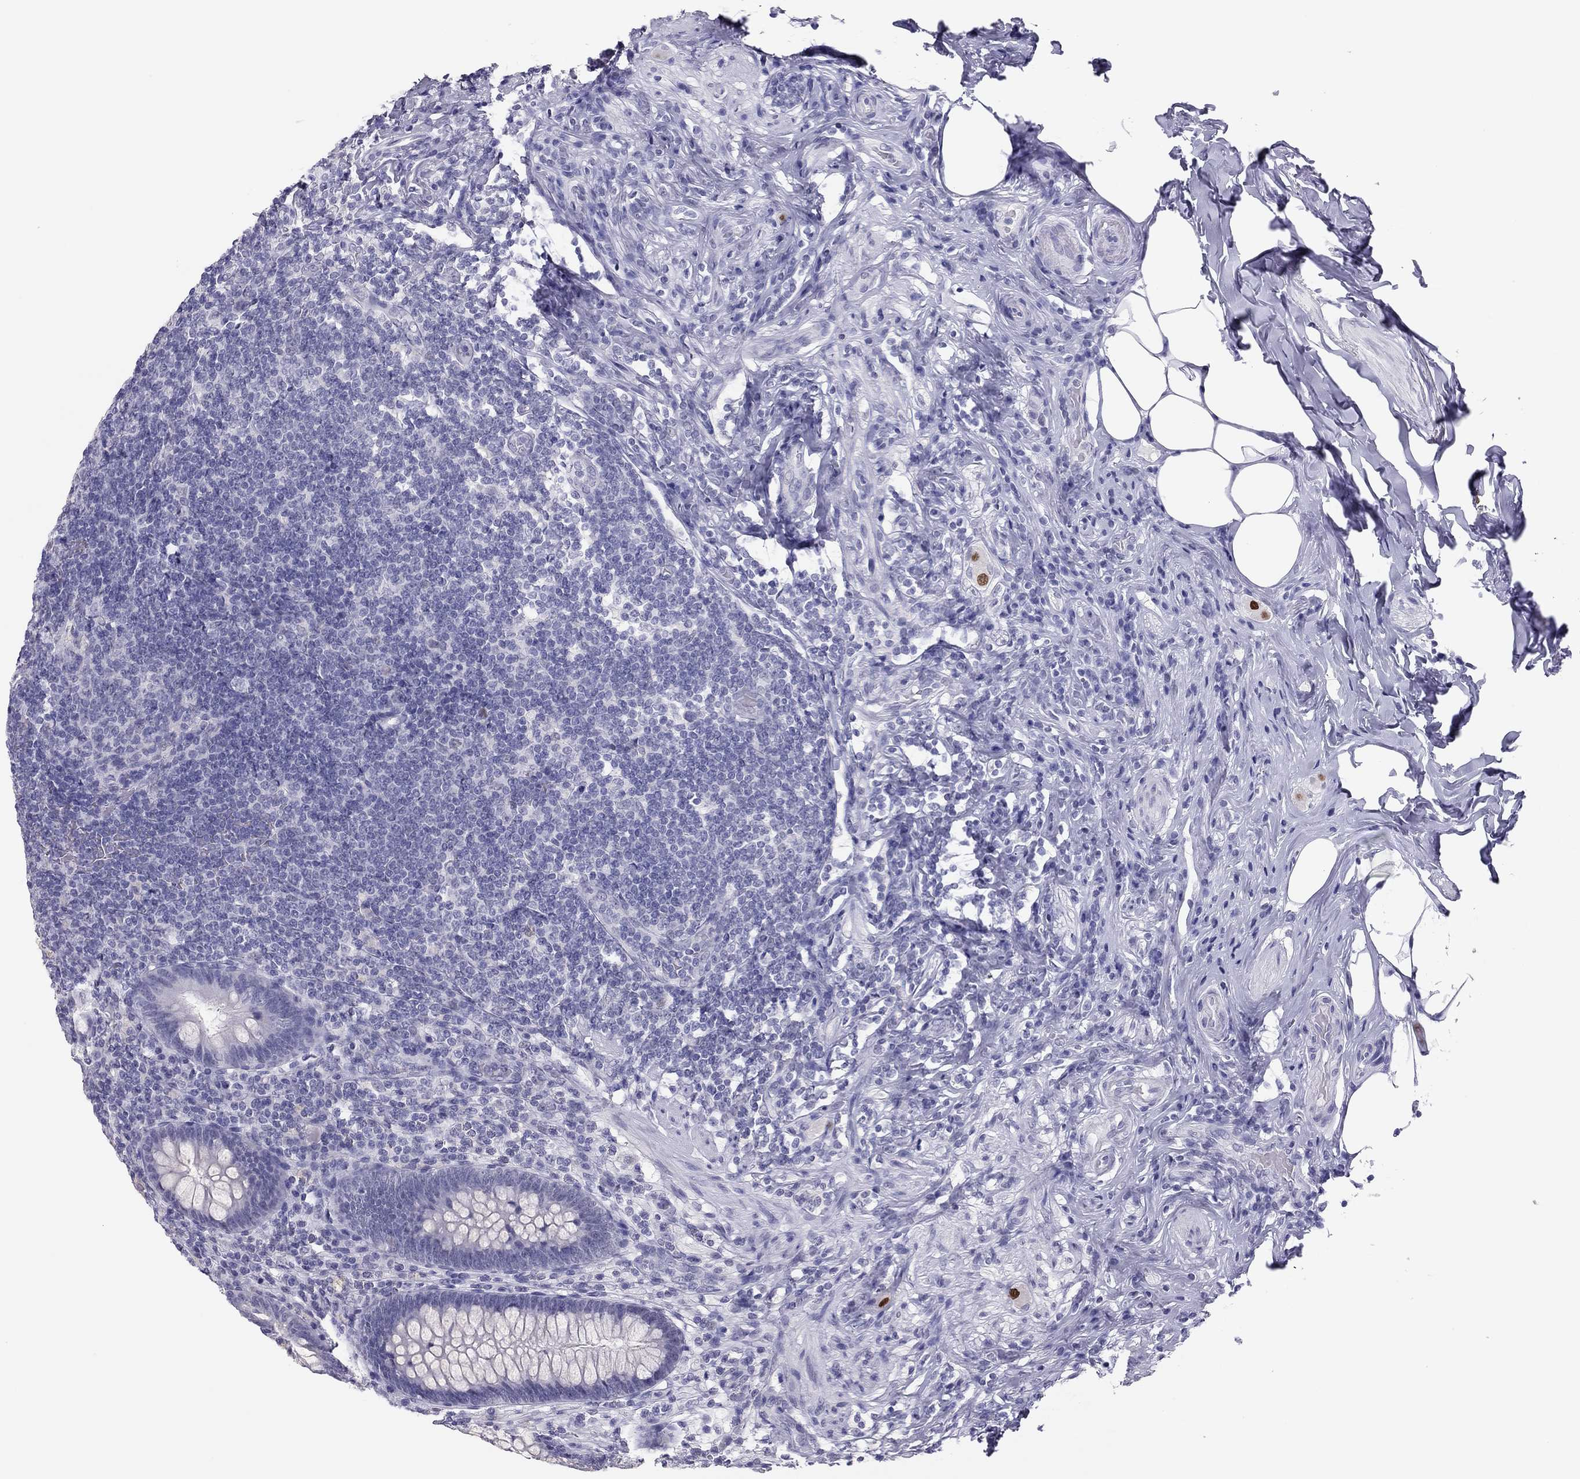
{"staining": {"intensity": "negative", "quantity": "none", "location": "none"}, "tissue": "appendix", "cell_type": "Glandular cells", "image_type": "normal", "snomed": [{"axis": "morphology", "description": "Normal tissue, NOS"}, {"axis": "topography", "description": "Appendix"}], "caption": "DAB (3,3'-diaminobenzidine) immunohistochemical staining of benign appendix displays no significant staining in glandular cells. (DAB immunohistochemistry with hematoxylin counter stain).", "gene": "PHOX2A", "patient": {"sex": "male", "age": 47}}